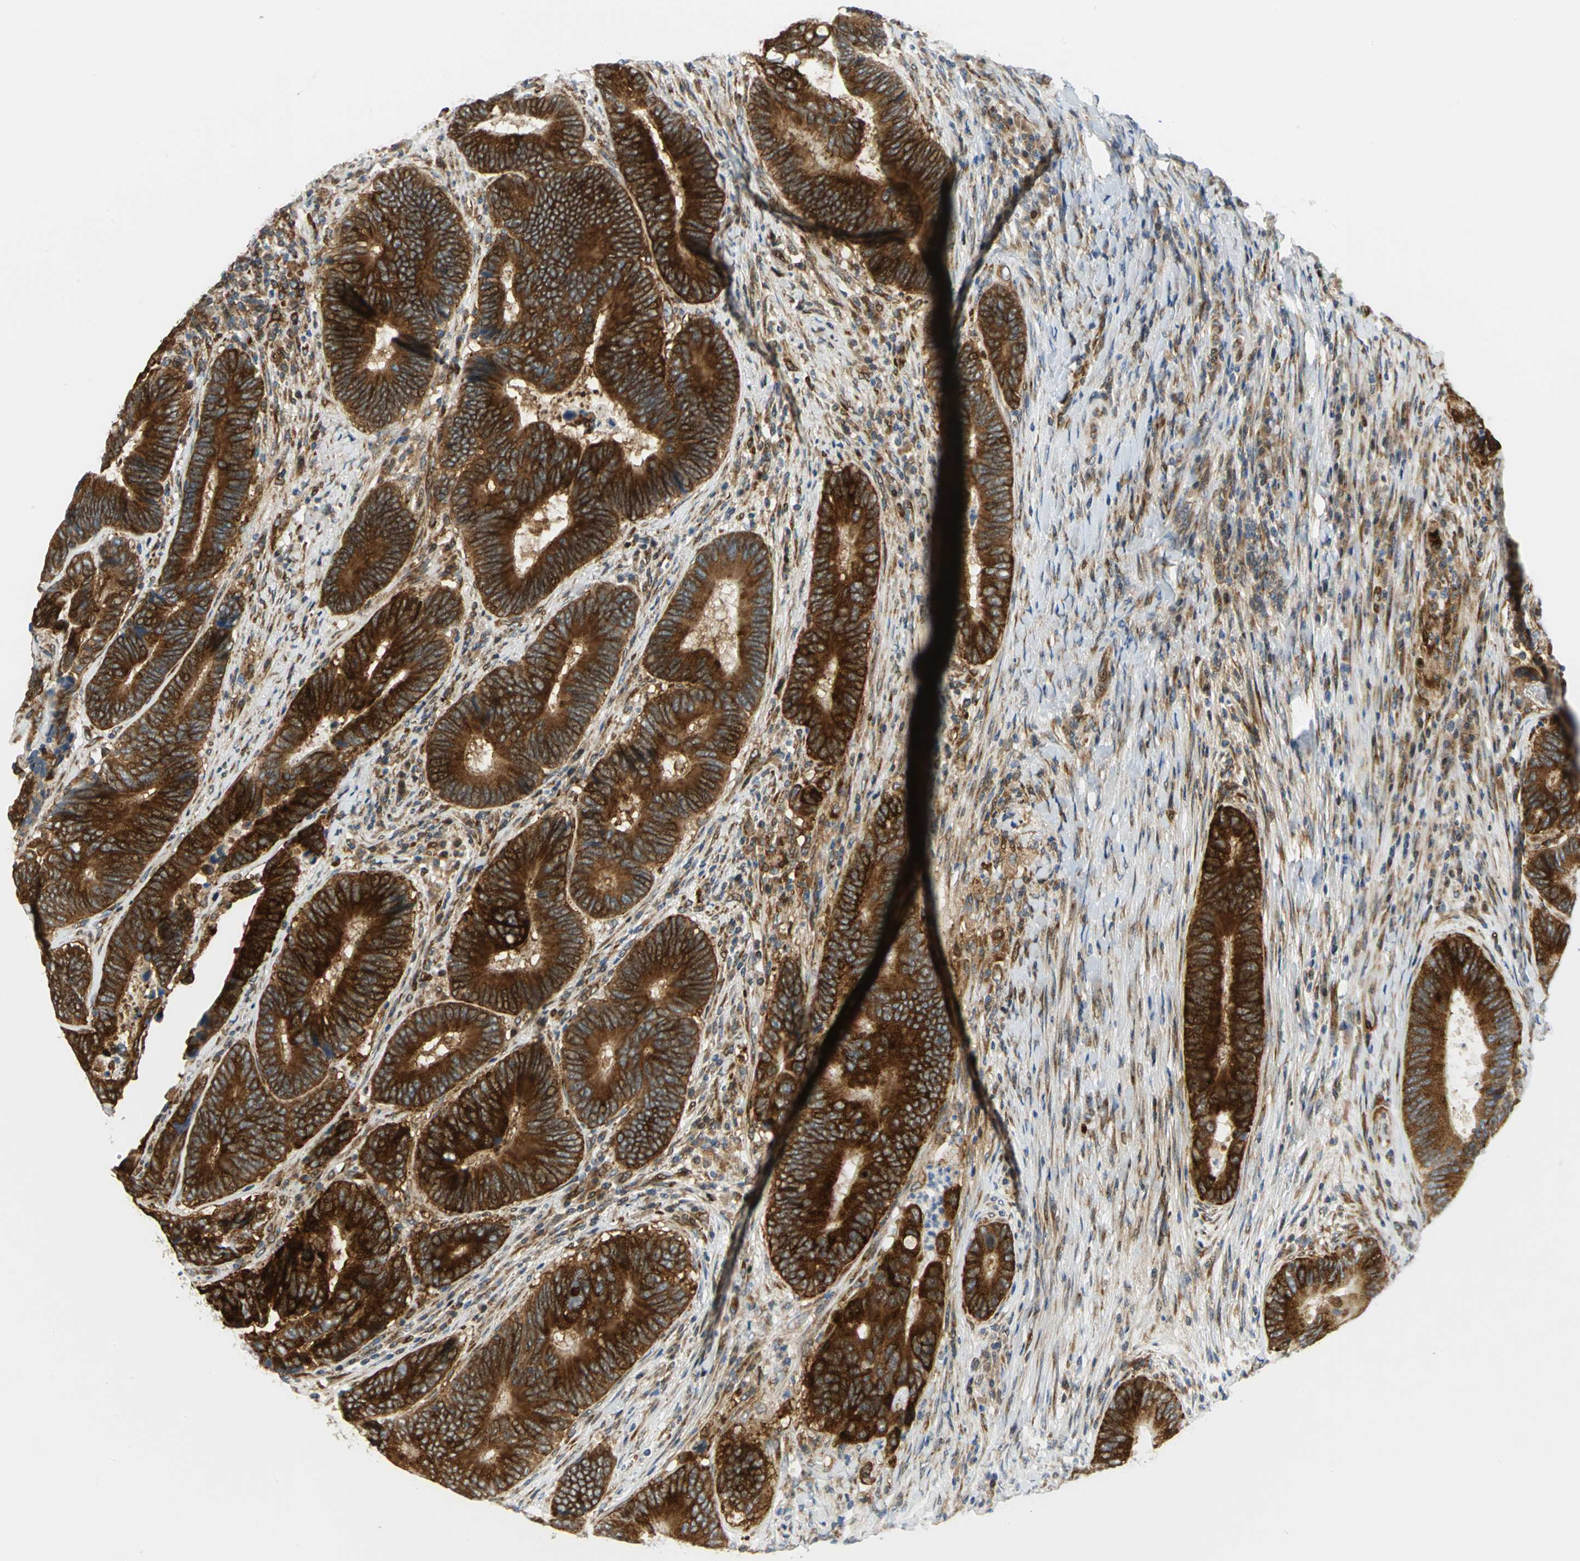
{"staining": {"intensity": "strong", "quantity": ">75%", "location": "cytoplasmic/membranous"}, "tissue": "colorectal cancer", "cell_type": "Tumor cells", "image_type": "cancer", "snomed": [{"axis": "morphology", "description": "Adenocarcinoma, NOS"}, {"axis": "topography", "description": "Colon"}], "caption": "Immunohistochemistry (IHC) of adenocarcinoma (colorectal) exhibits high levels of strong cytoplasmic/membranous expression in about >75% of tumor cells.", "gene": "YBX1", "patient": {"sex": "female", "age": 78}}